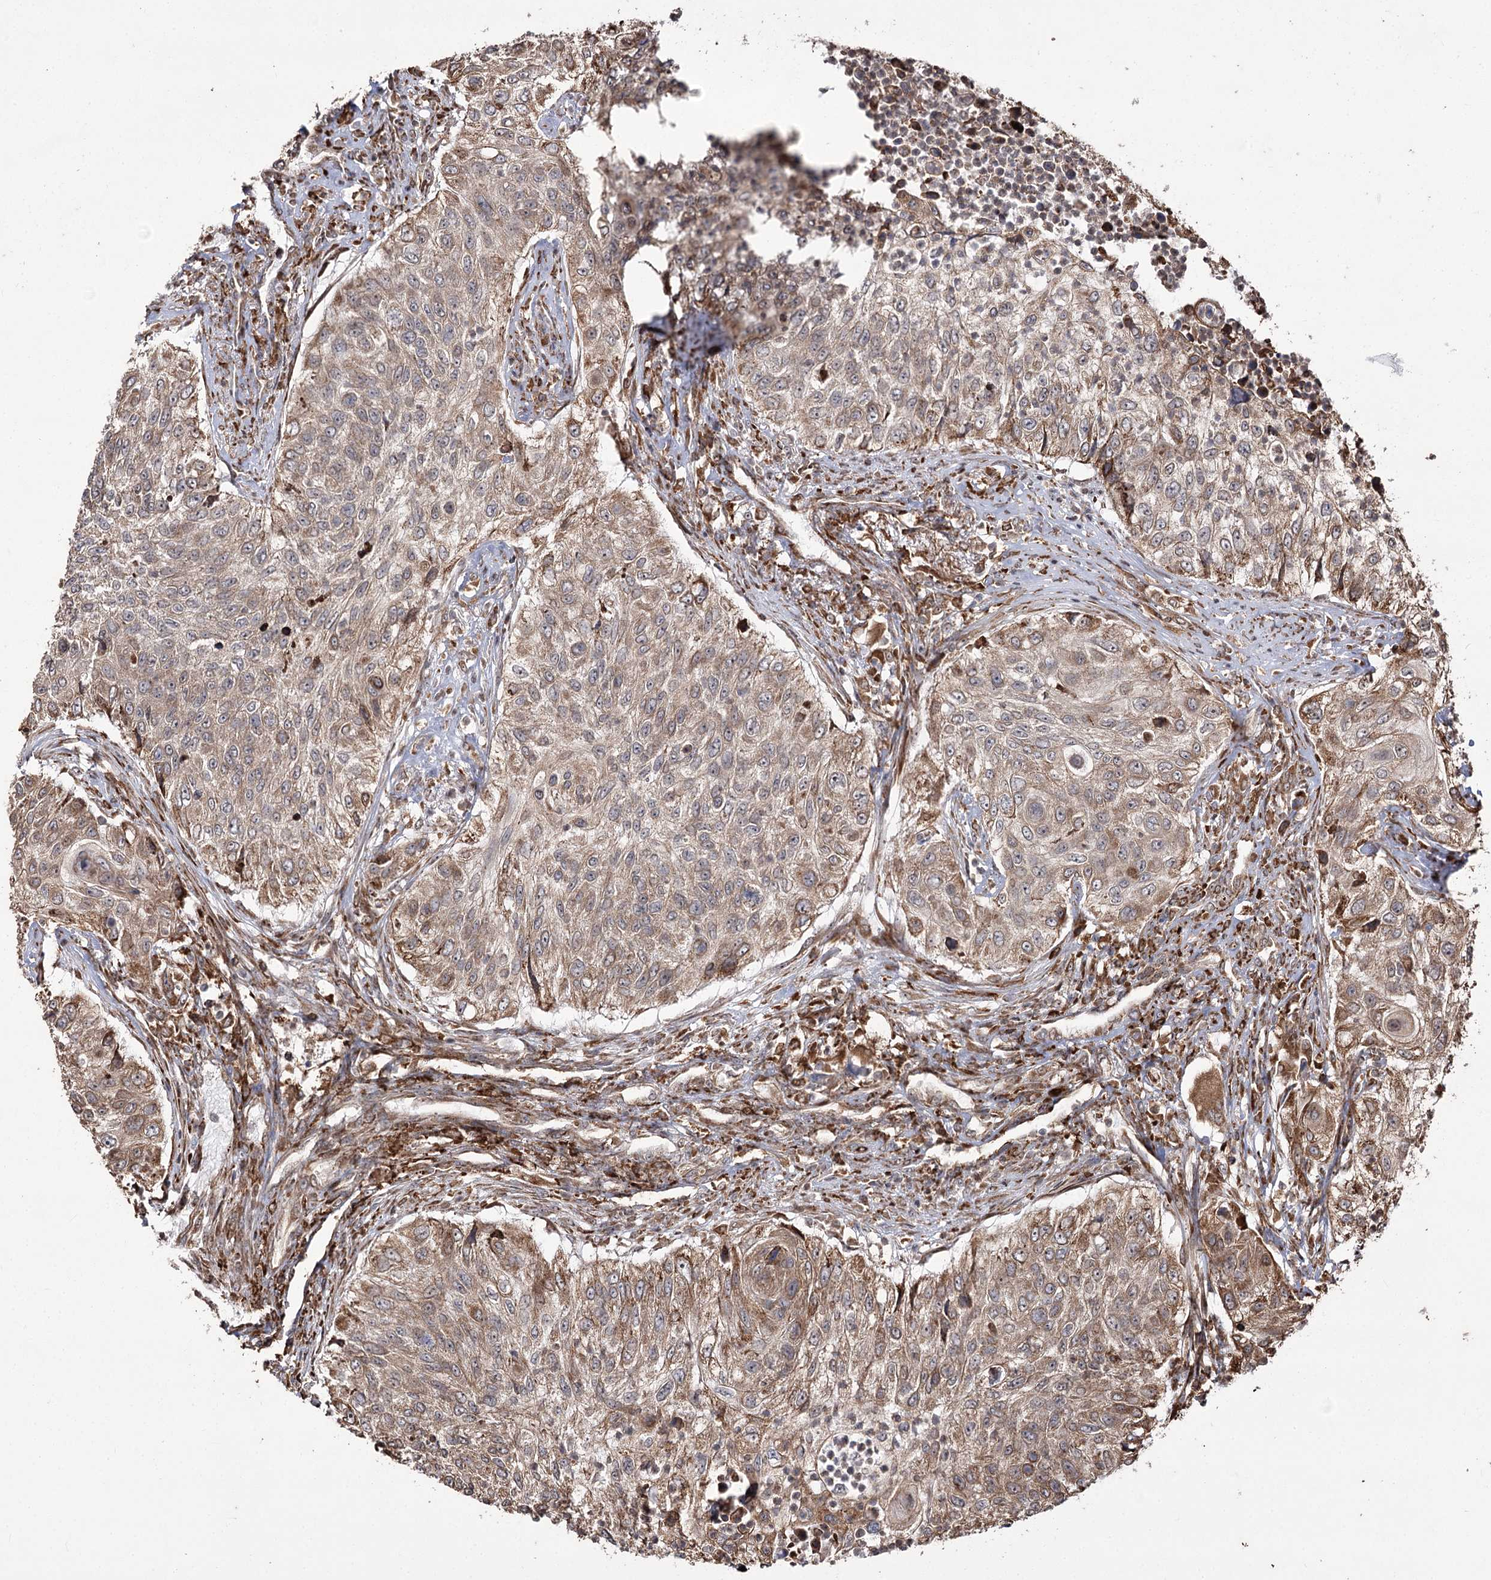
{"staining": {"intensity": "moderate", "quantity": ">75%", "location": "cytoplasmic/membranous"}, "tissue": "urothelial cancer", "cell_type": "Tumor cells", "image_type": "cancer", "snomed": [{"axis": "morphology", "description": "Urothelial carcinoma, High grade"}, {"axis": "topography", "description": "Urinary bladder"}], "caption": "Human urothelial cancer stained with a brown dye exhibits moderate cytoplasmic/membranous positive staining in approximately >75% of tumor cells.", "gene": "FANCL", "patient": {"sex": "female", "age": 60}}